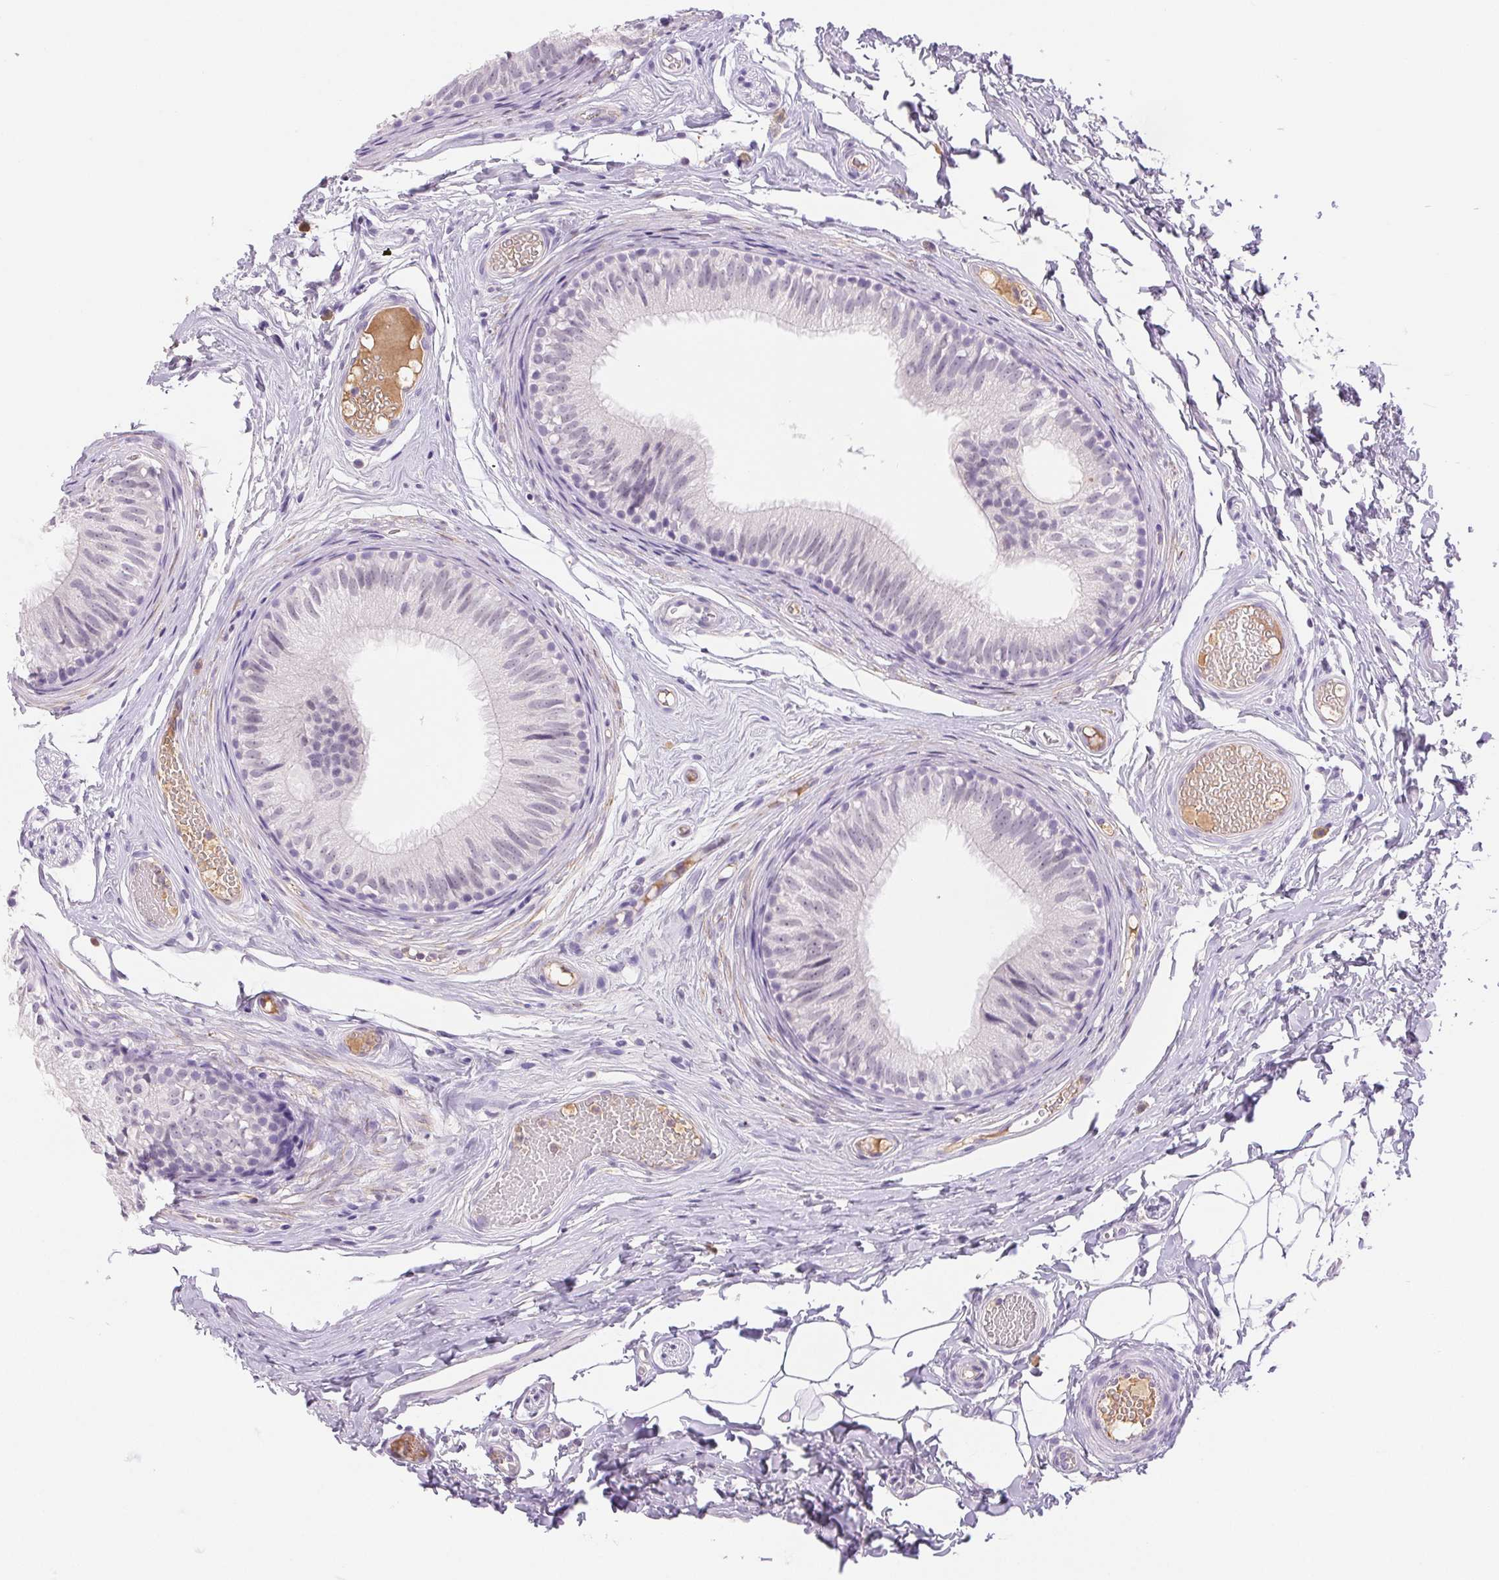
{"staining": {"intensity": "negative", "quantity": "none", "location": "none"}, "tissue": "epididymis", "cell_type": "Glandular cells", "image_type": "normal", "snomed": [{"axis": "morphology", "description": "Normal tissue, NOS"}, {"axis": "morphology", "description": "Seminoma, NOS"}, {"axis": "topography", "description": "Testis"}, {"axis": "topography", "description": "Epididymis"}], "caption": "IHC histopathology image of unremarkable epididymis: epididymis stained with DAB (3,3'-diaminobenzidine) displays no significant protein staining in glandular cells.", "gene": "IFIT1B", "patient": {"sex": "male", "age": 34}}